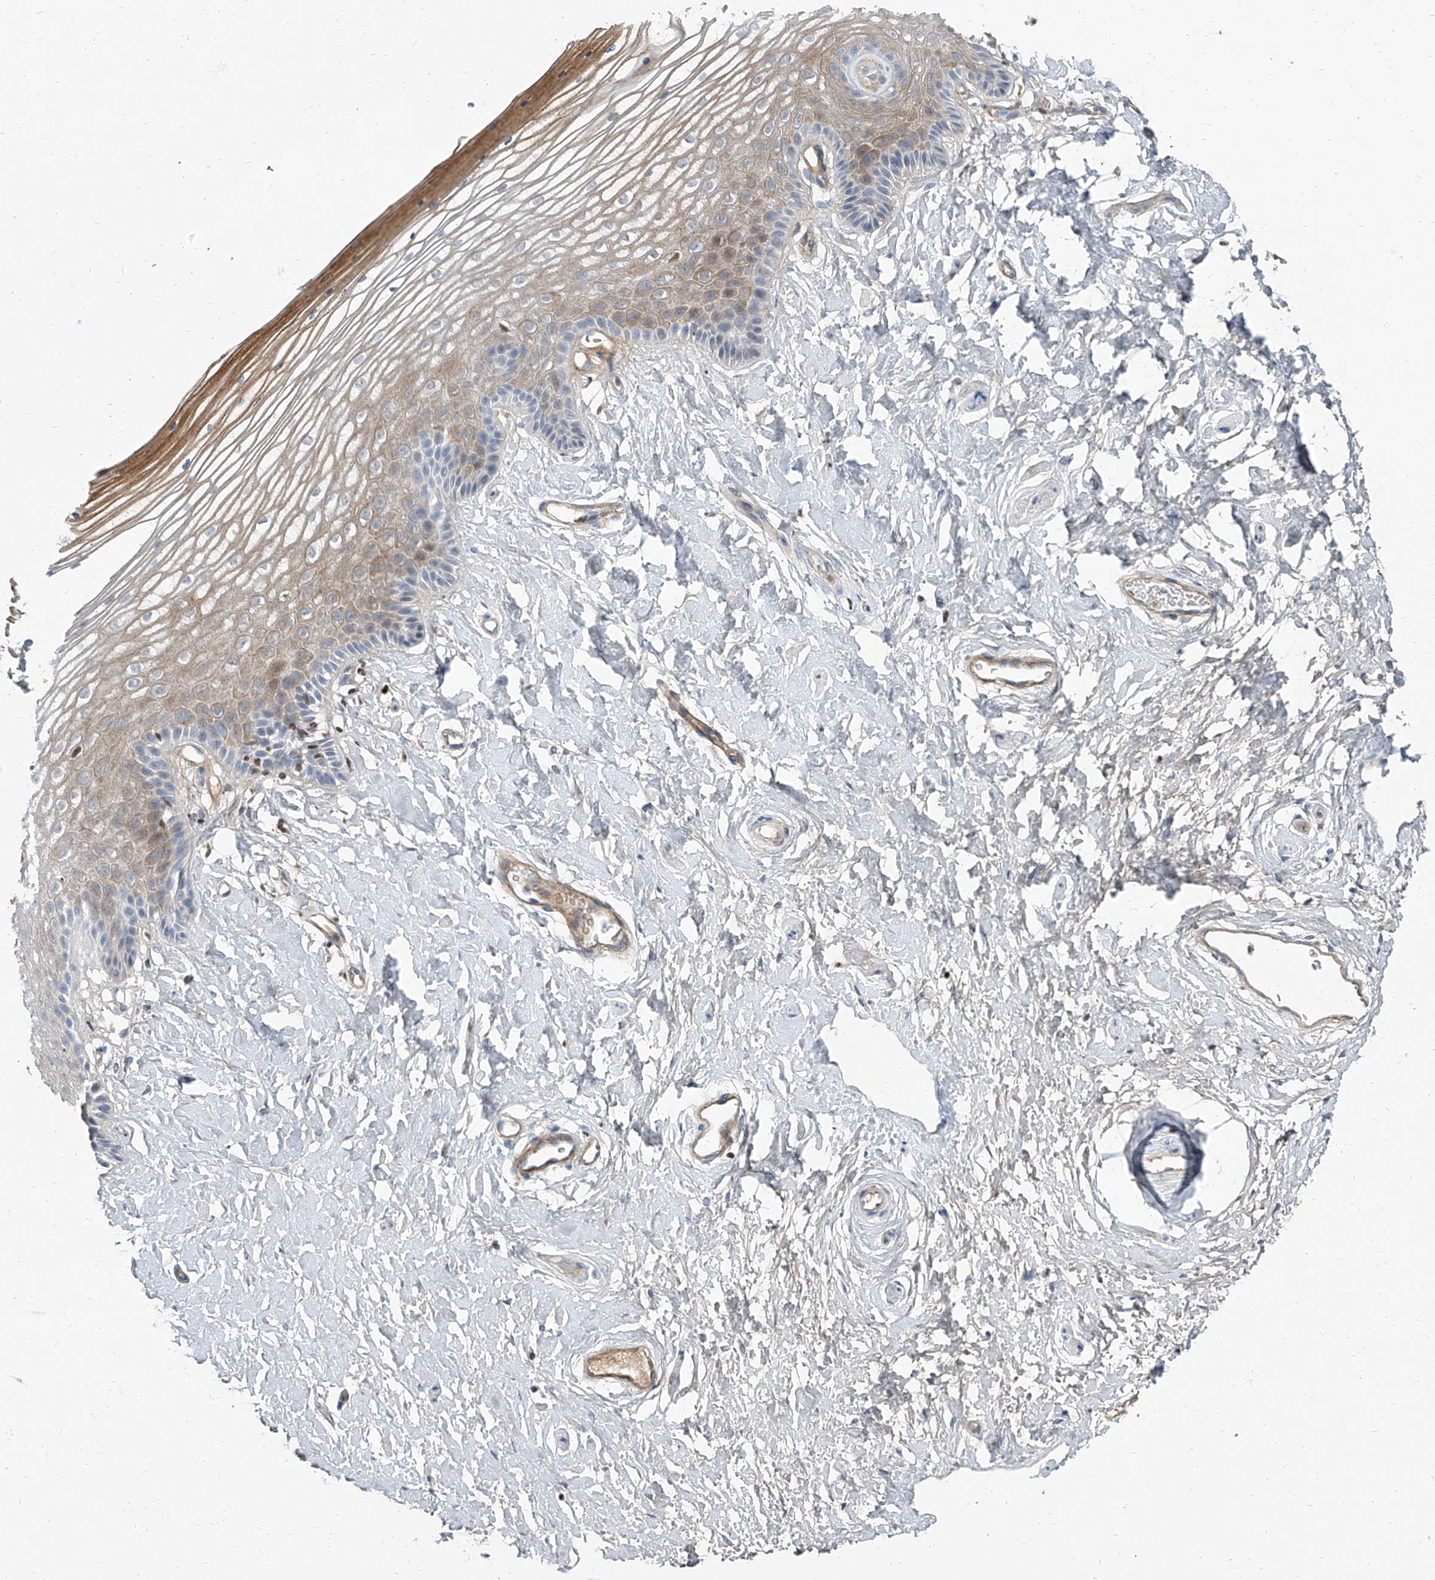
{"staining": {"intensity": "weak", "quantity": "25%-75%", "location": "cytoplasmic/membranous"}, "tissue": "vagina", "cell_type": "Squamous epithelial cells", "image_type": "normal", "snomed": [{"axis": "morphology", "description": "Normal tissue, NOS"}, {"axis": "topography", "description": "Vagina"}, {"axis": "topography", "description": "Cervix"}], "caption": "Protein staining by immunohistochemistry (IHC) reveals weak cytoplasmic/membranous positivity in about 25%-75% of squamous epithelial cells in benign vagina. Using DAB (brown) and hematoxylin (blue) stains, captured at high magnification using brightfield microscopy.", "gene": "HOXA3", "patient": {"sex": "female", "age": 40}}